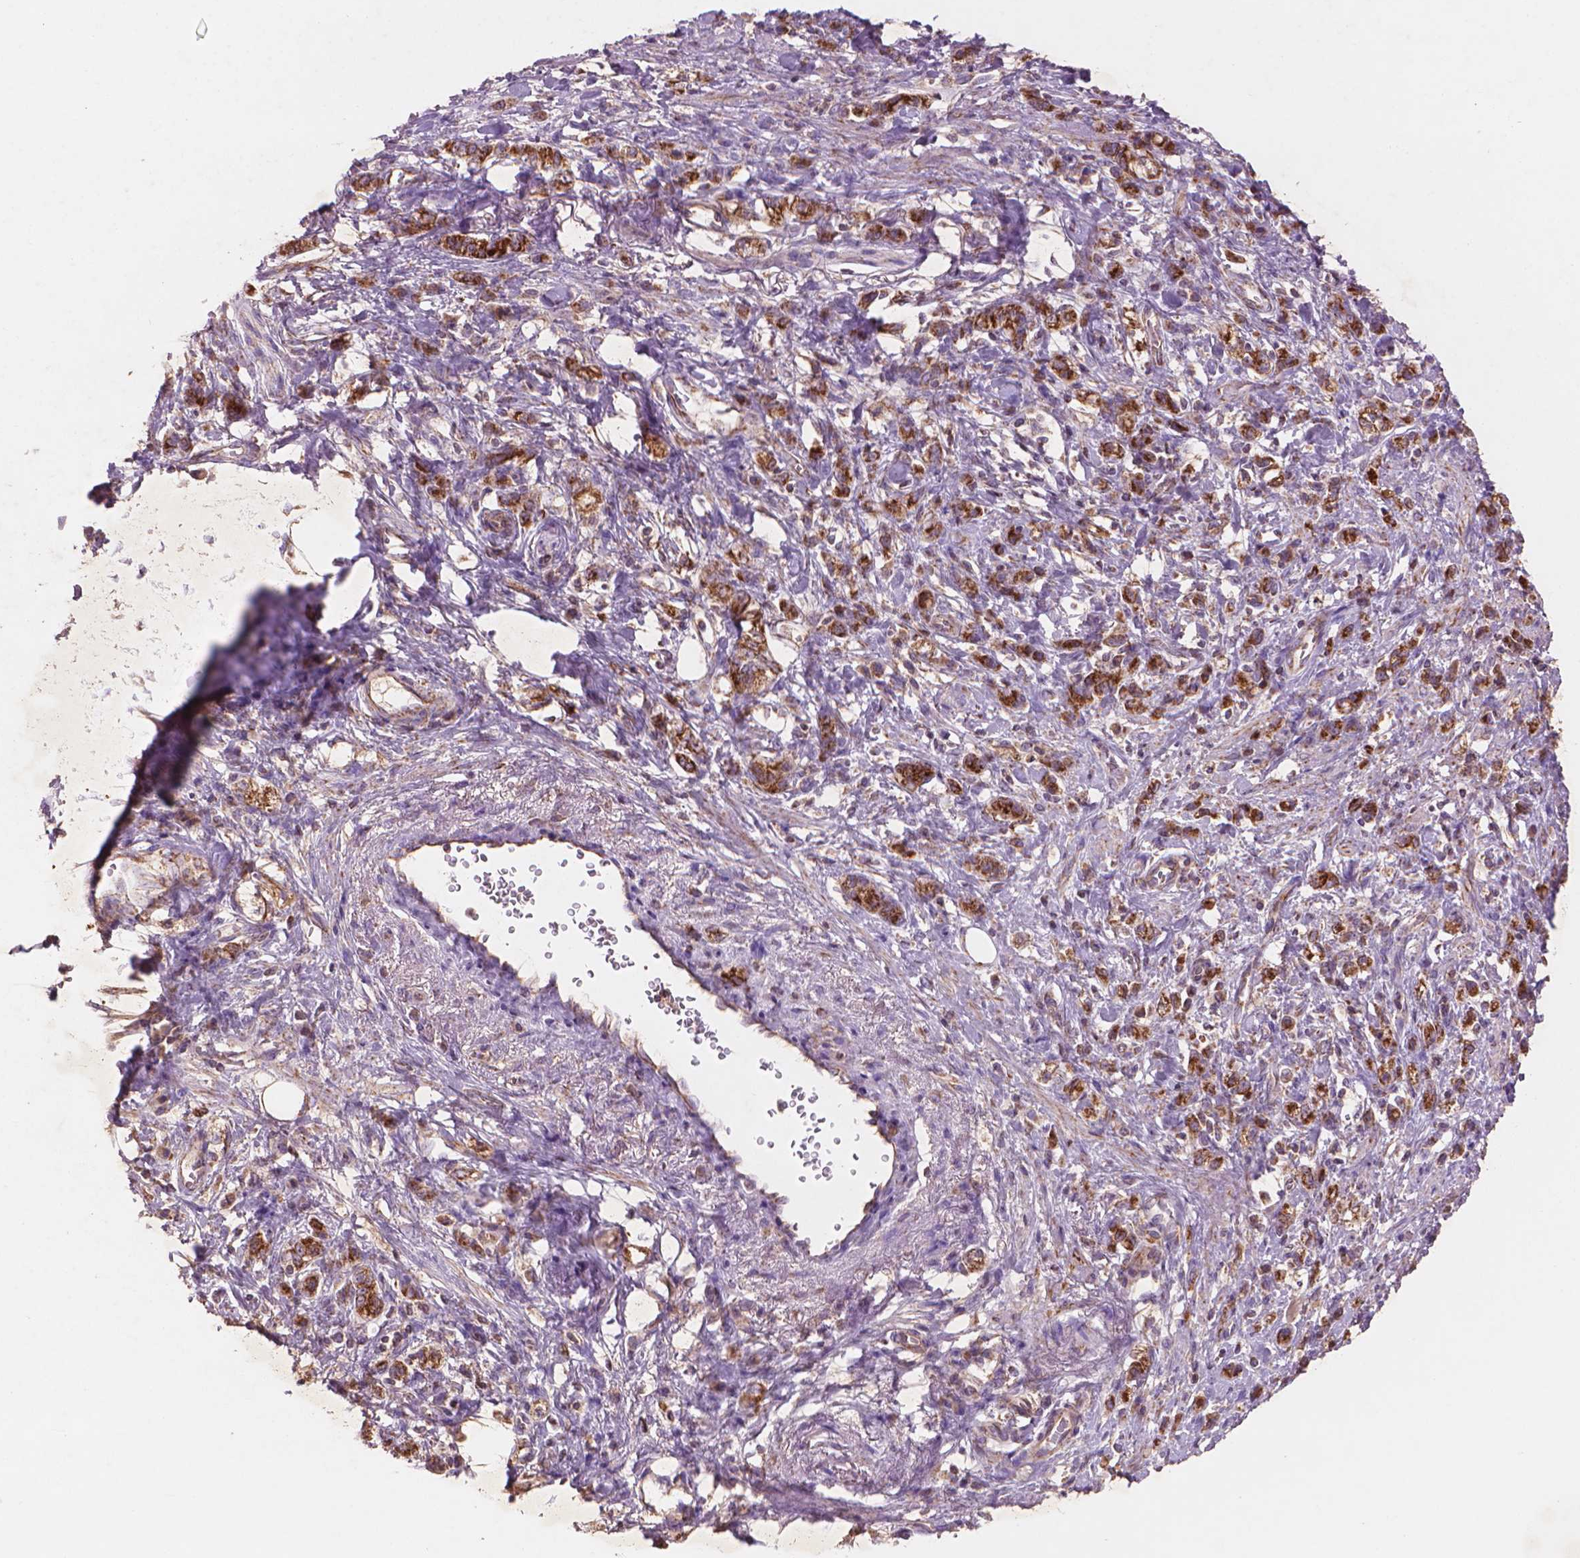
{"staining": {"intensity": "strong", "quantity": ">75%", "location": "cytoplasmic/membranous"}, "tissue": "stomach cancer", "cell_type": "Tumor cells", "image_type": "cancer", "snomed": [{"axis": "morphology", "description": "Adenocarcinoma, NOS"}, {"axis": "topography", "description": "Stomach"}], "caption": "A histopathology image of stomach cancer (adenocarcinoma) stained for a protein exhibits strong cytoplasmic/membranous brown staining in tumor cells.", "gene": "NLRX1", "patient": {"sex": "male", "age": 77}}